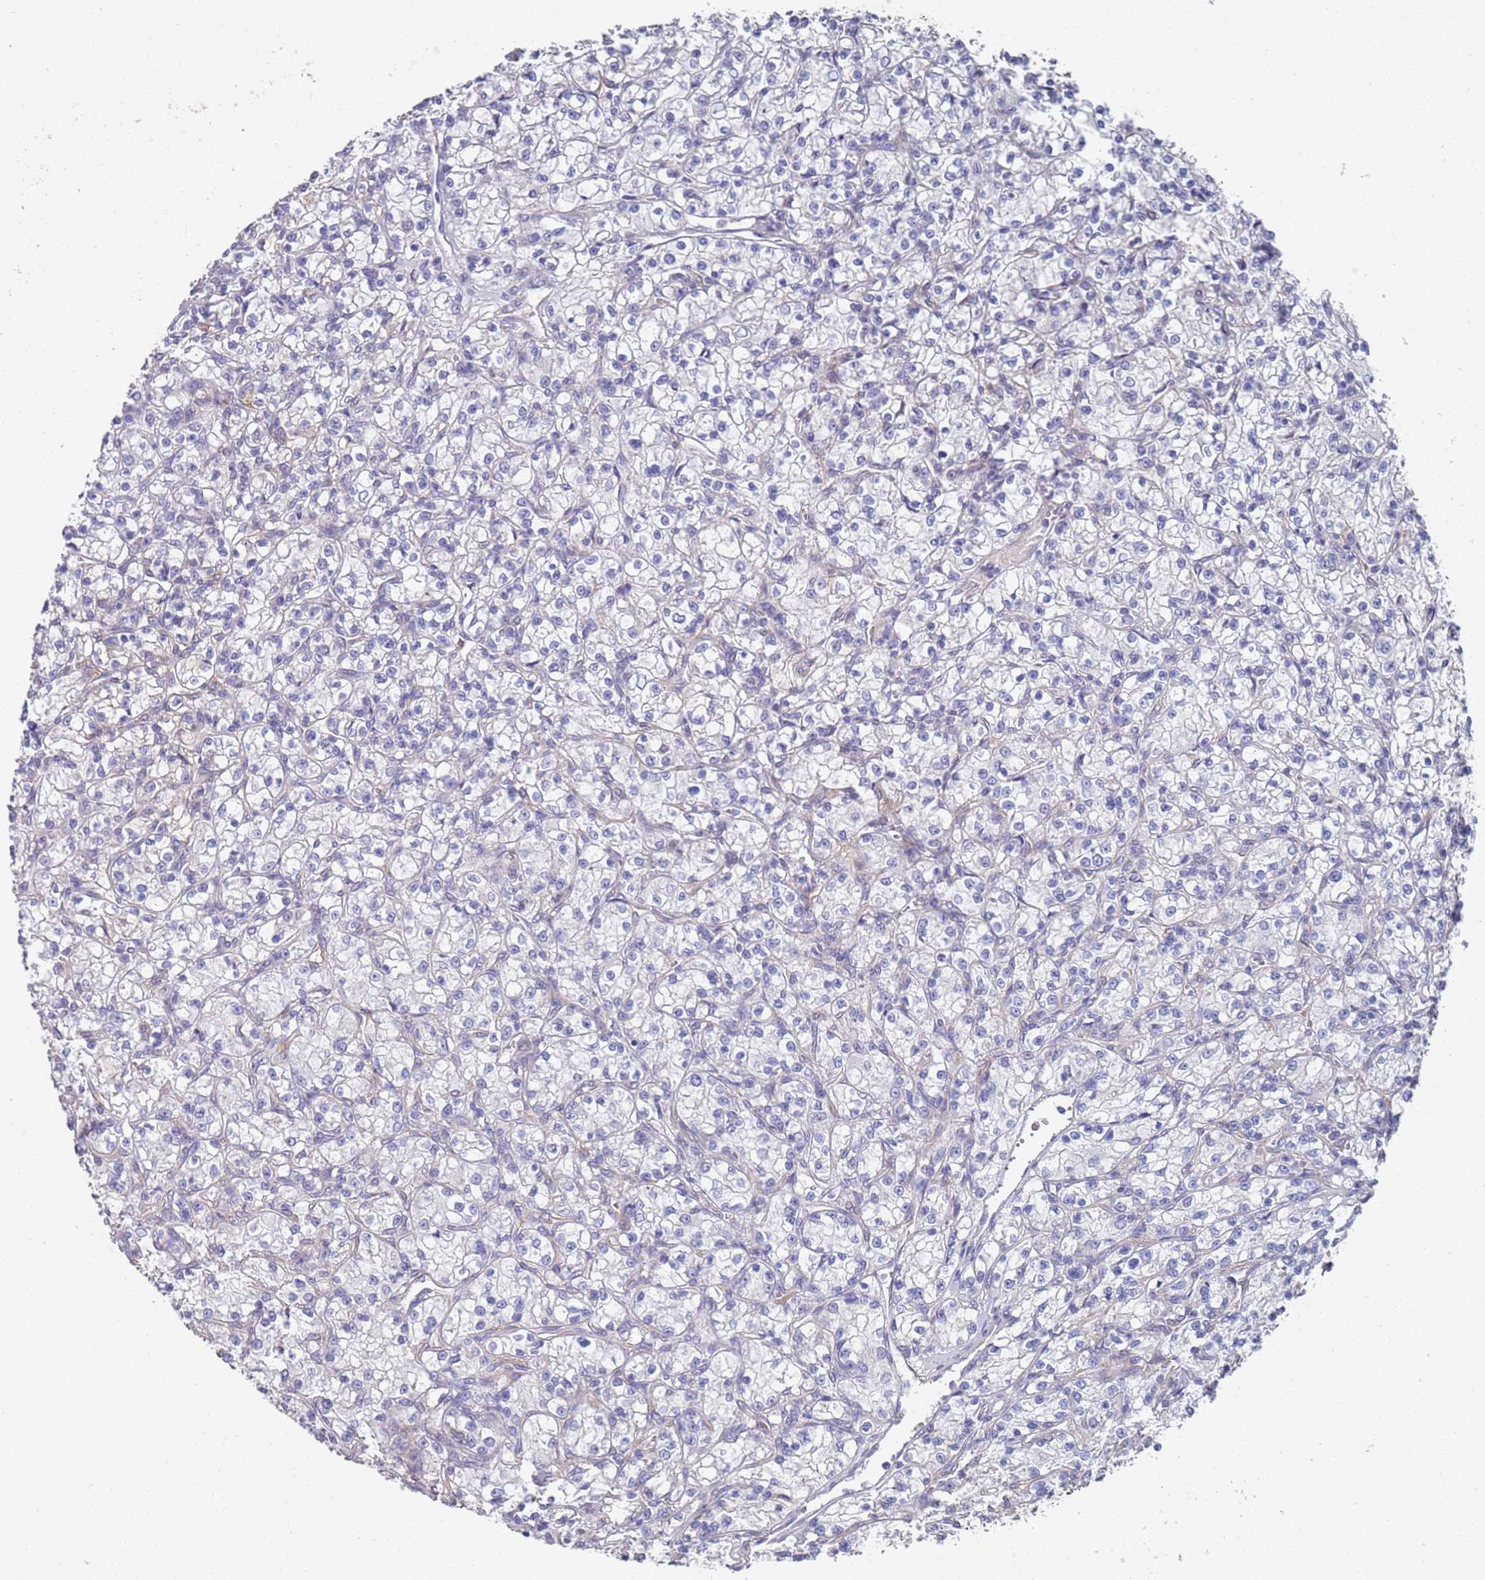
{"staining": {"intensity": "weak", "quantity": "<25%", "location": "cytoplasmic/membranous"}, "tissue": "renal cancer", "cell_type": "Tumor cells", "image_type": "cancer", "snomed": [{"axis": "morphology", "description": "Adenocarcinoma, NOS"}, {"axis": "topography", "description": "Kidney"}], "caption": "IHC of renal cancer (adenocarcinoma) shows no staining in tumor cells.", "gene": "ANK2", "patient": {"sex": "female", "age": 59}}